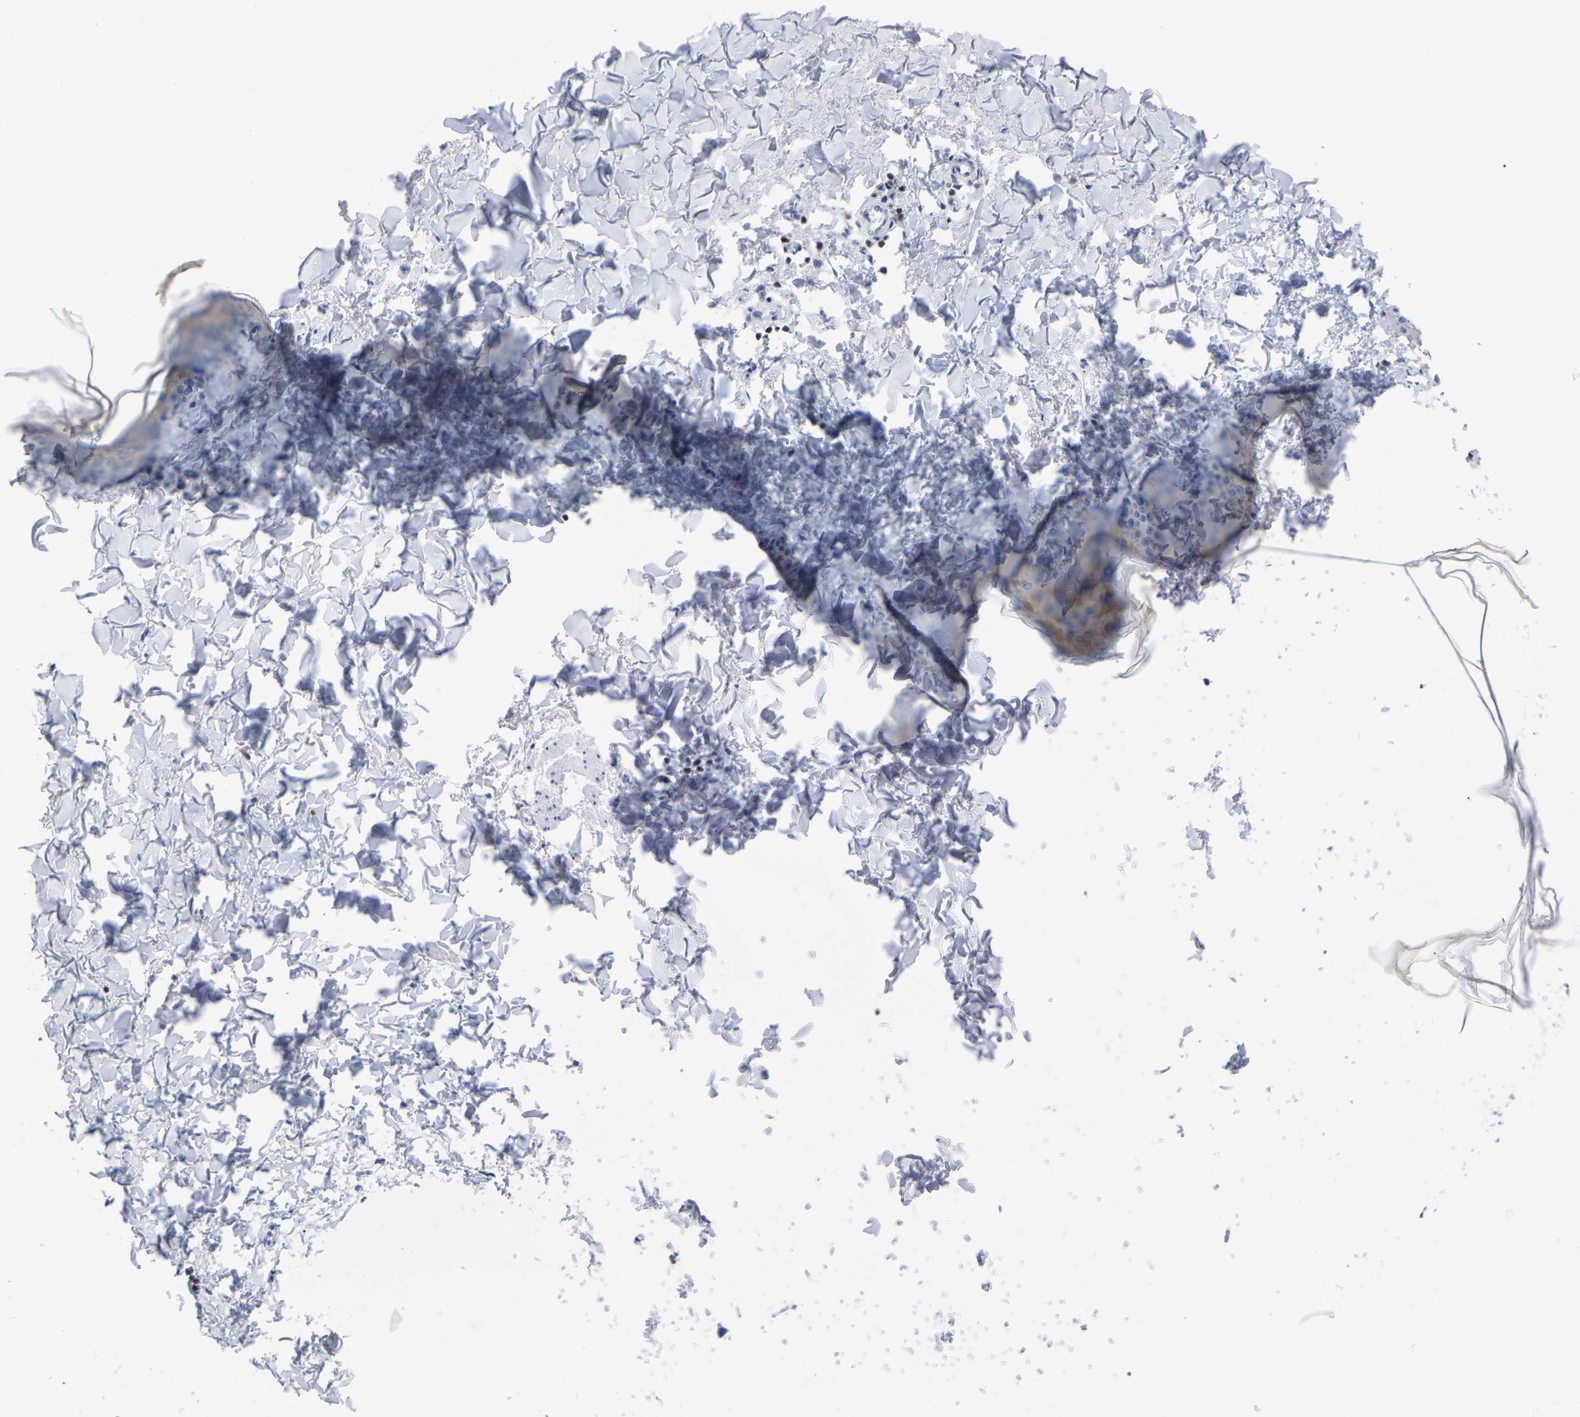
{"staining": {"intensity": "negative", "quantity": "none", "location": "none"}, "tissue": "skin", "cell_type": "Fibroblasts", "image_type": "normal", "snomed": [{"axis": "morphology", "description": "Normal tissue, NOS"}, {"axis": "topography", "description": "Skin"}], "caption": "This micrograph is of unremarkable skin stained with IHC to label a protein in brown with the nuclei are counter-stained blue. There is no expression in fibroblasts.", "gene": "PTPN7", "patient": {"sex": "female", "age": 17}}